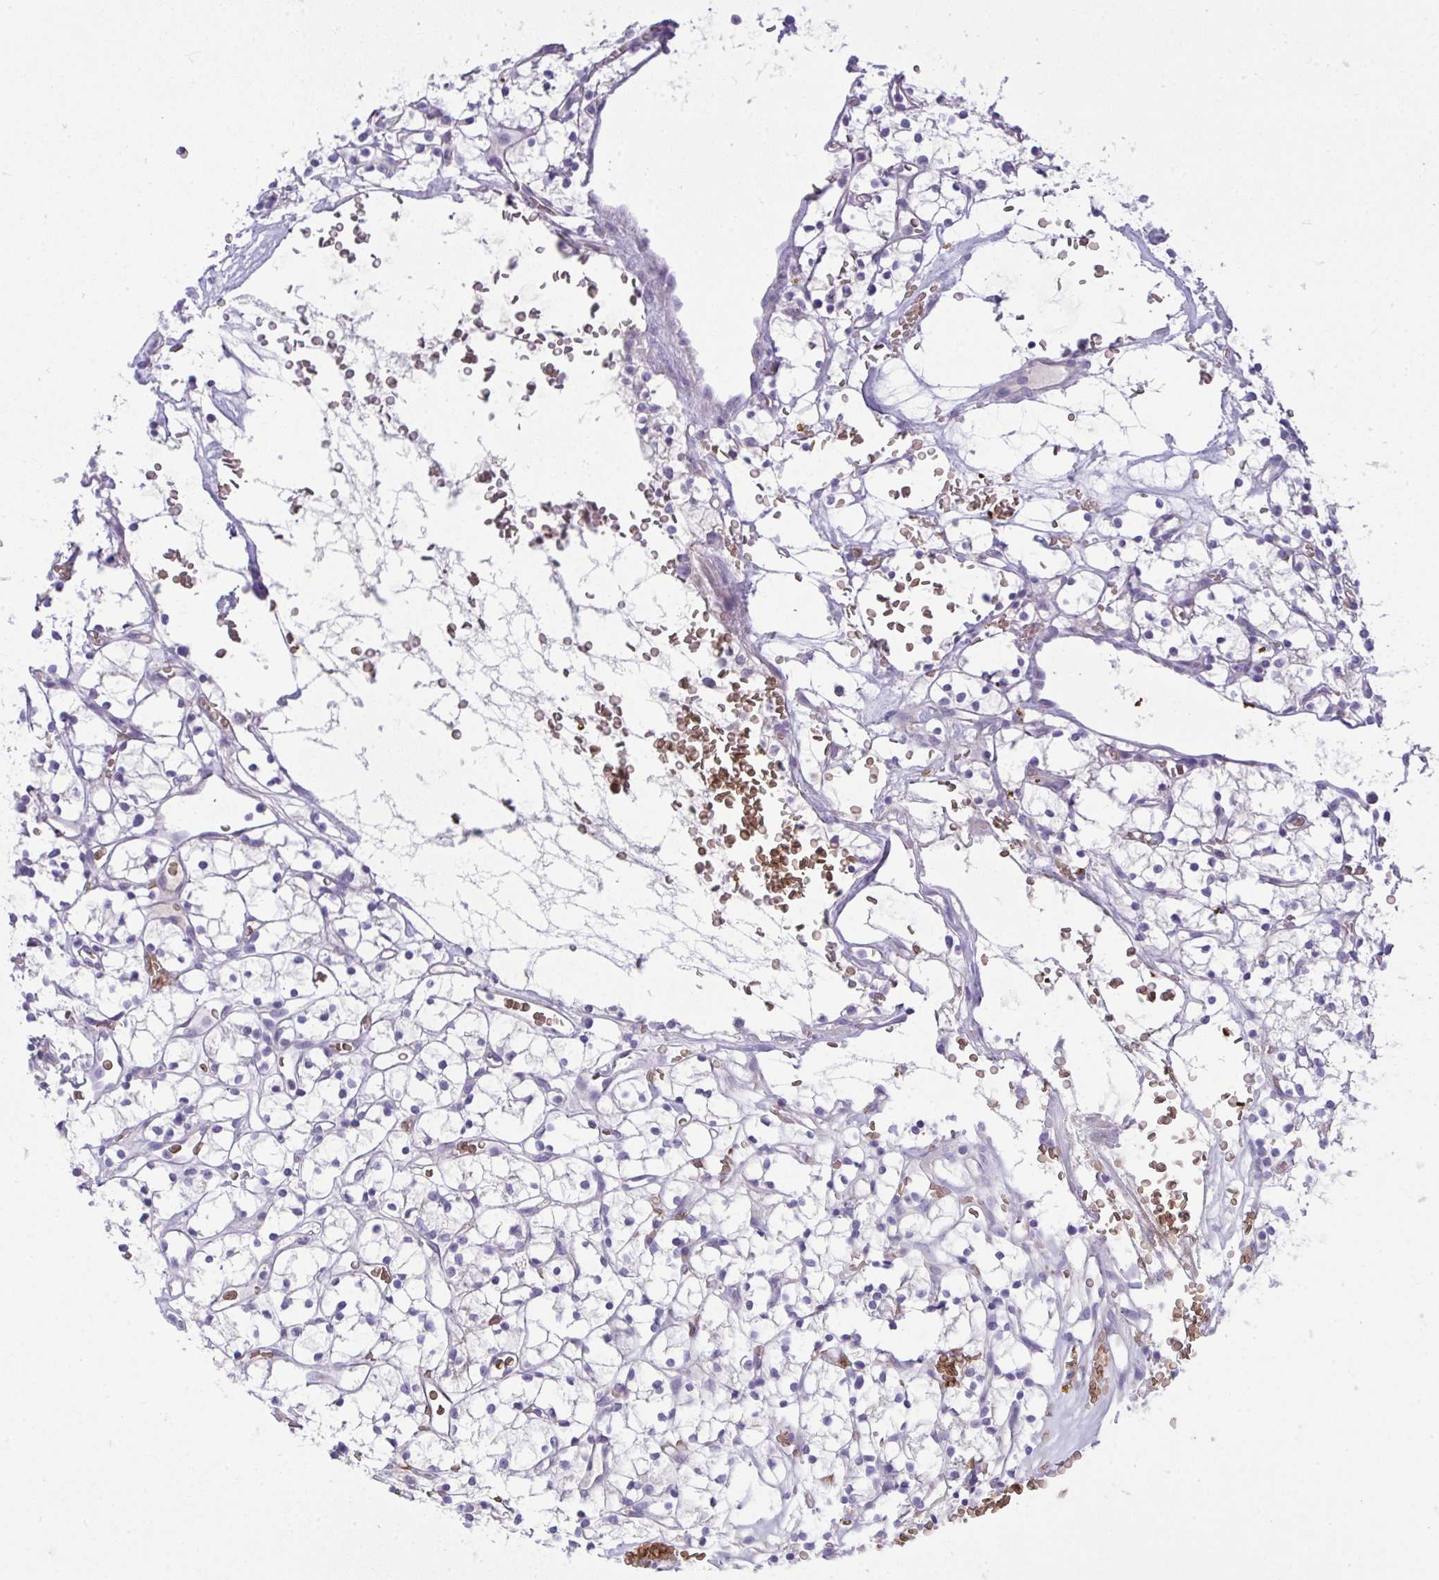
{"staining": {"intensity": "negative", "quantity": "none", "location": "none"}, "tissue": "renal cancer", "cell_type": "Tumor cells", "image_type": "cancer", "snomed": [{"axis": "morphology", "description": "Adenocarcinoma, NOS"}, {"axis": "topography", "description": "Kidney"}], "caption": "Immunohistochemistry of human renal adenocarcinoma shows no staining in tumor cells.", "gene": "SPTB", "patient": {"sex": "female", "age": 64}}